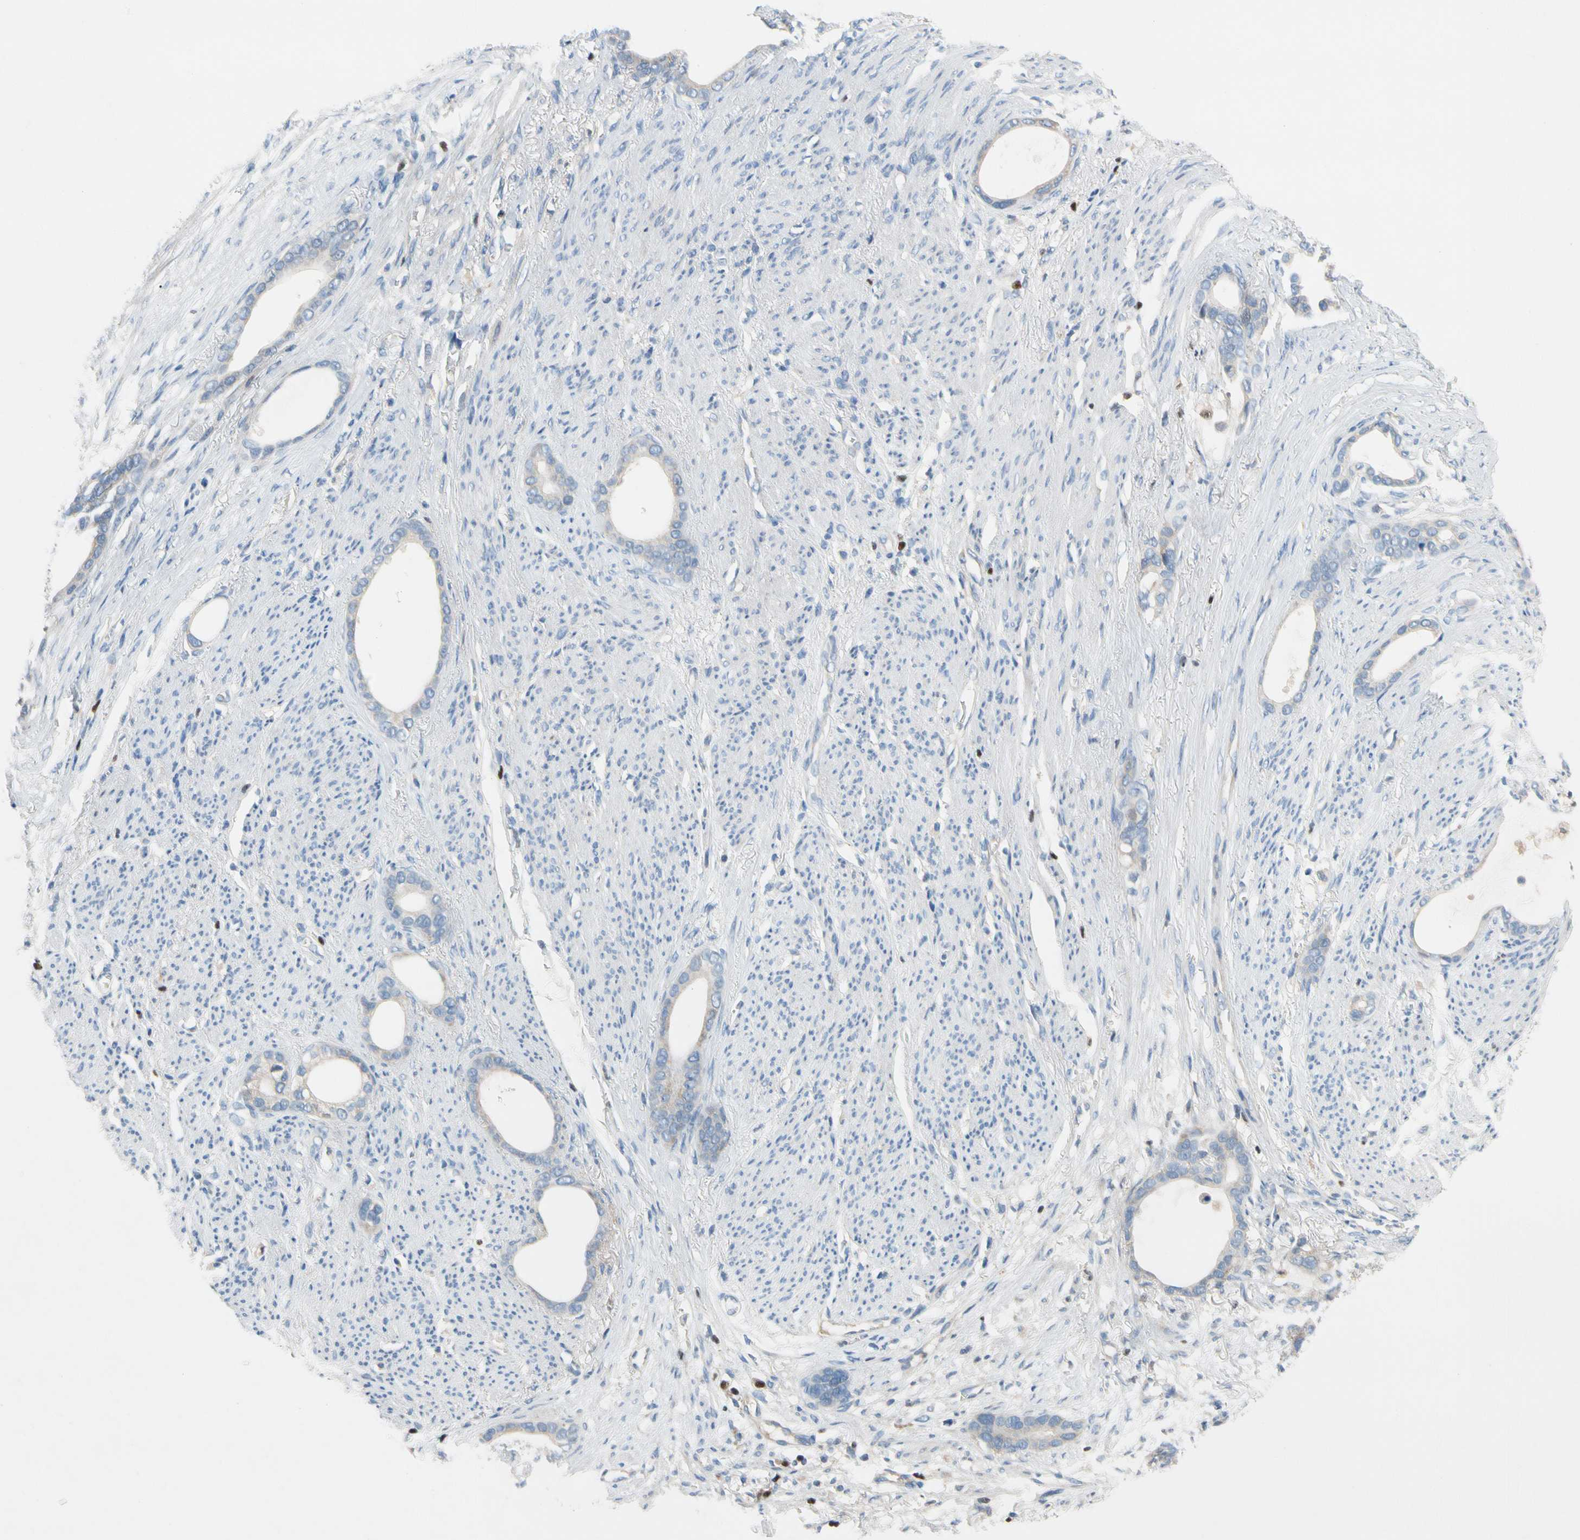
{"staining": {"intensity": "weak", "quantity": "<25%", "location": "cytoplasmic/membranous"}, "tissue": "stomach cancer", "cell_type": "Tumor cells", "image_type": "cancer", "snomed": [{"axis": "morphology", "description": "Adenocarcinoma, NOS"}, {"axis": "topography", "description": "Stomach"}], "caption": "This is an IHC micrograph of adenocarcinoma (stomach). There is no positivity in tumor cells.", "gene": "SP140", "patient": {"sex": "female", "age": 75}}